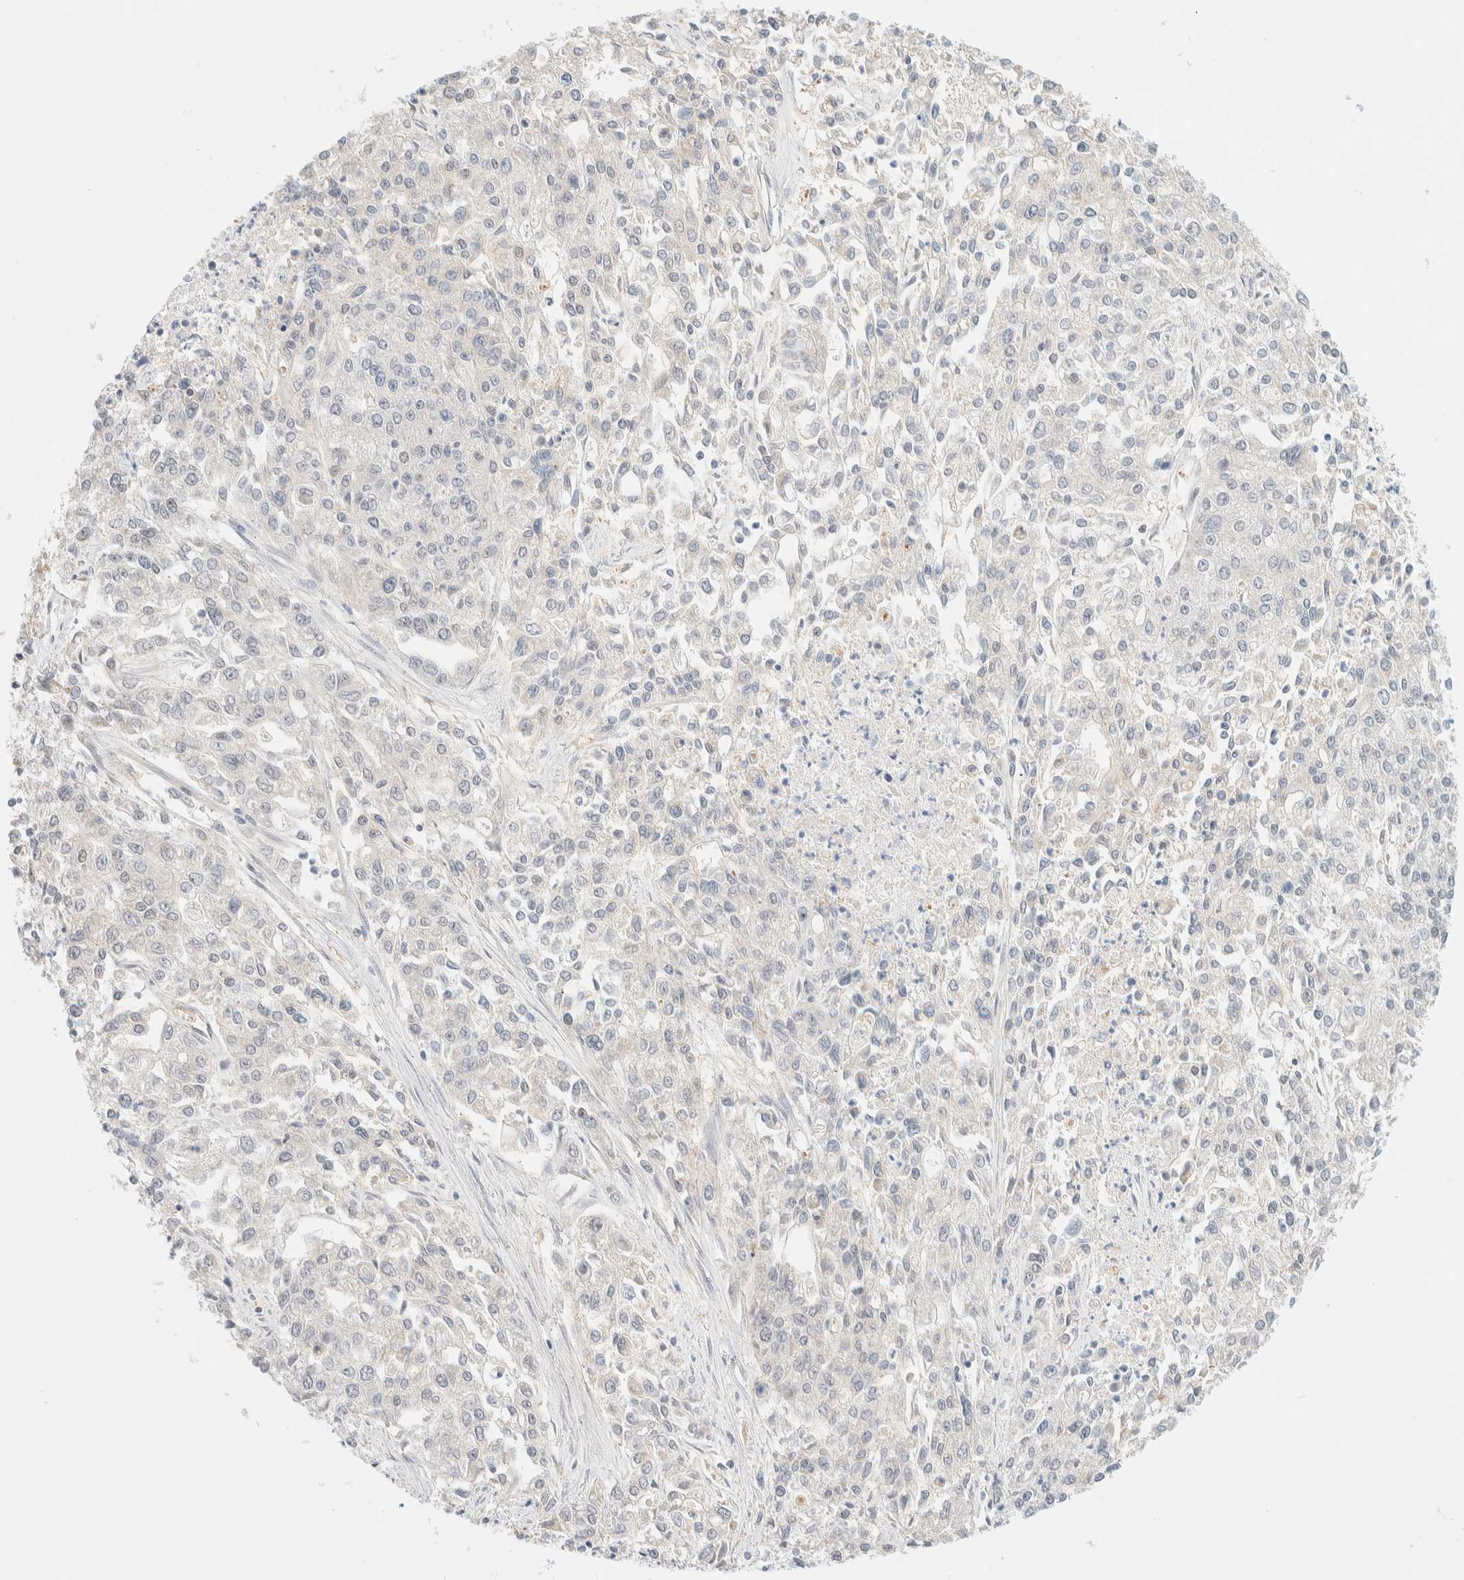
{"staining": {"intensity": "negative", "quantity": "none", "location": "none"}, "tissue": "endometrial cancer", "cell_type": "Tumor cells", "image_type": "cancer", "snomed": [{"axis": "morphology", "description": "Adenocarcinoma, NOS"}, {"axis": "topography", "description": "Endometrium"}], "caption": "The photomicrograph reveals no staining of tumor cells in endometrial cancer.", "gene": "PYGO2", "patient": {"sex": "female", "age": 49}}